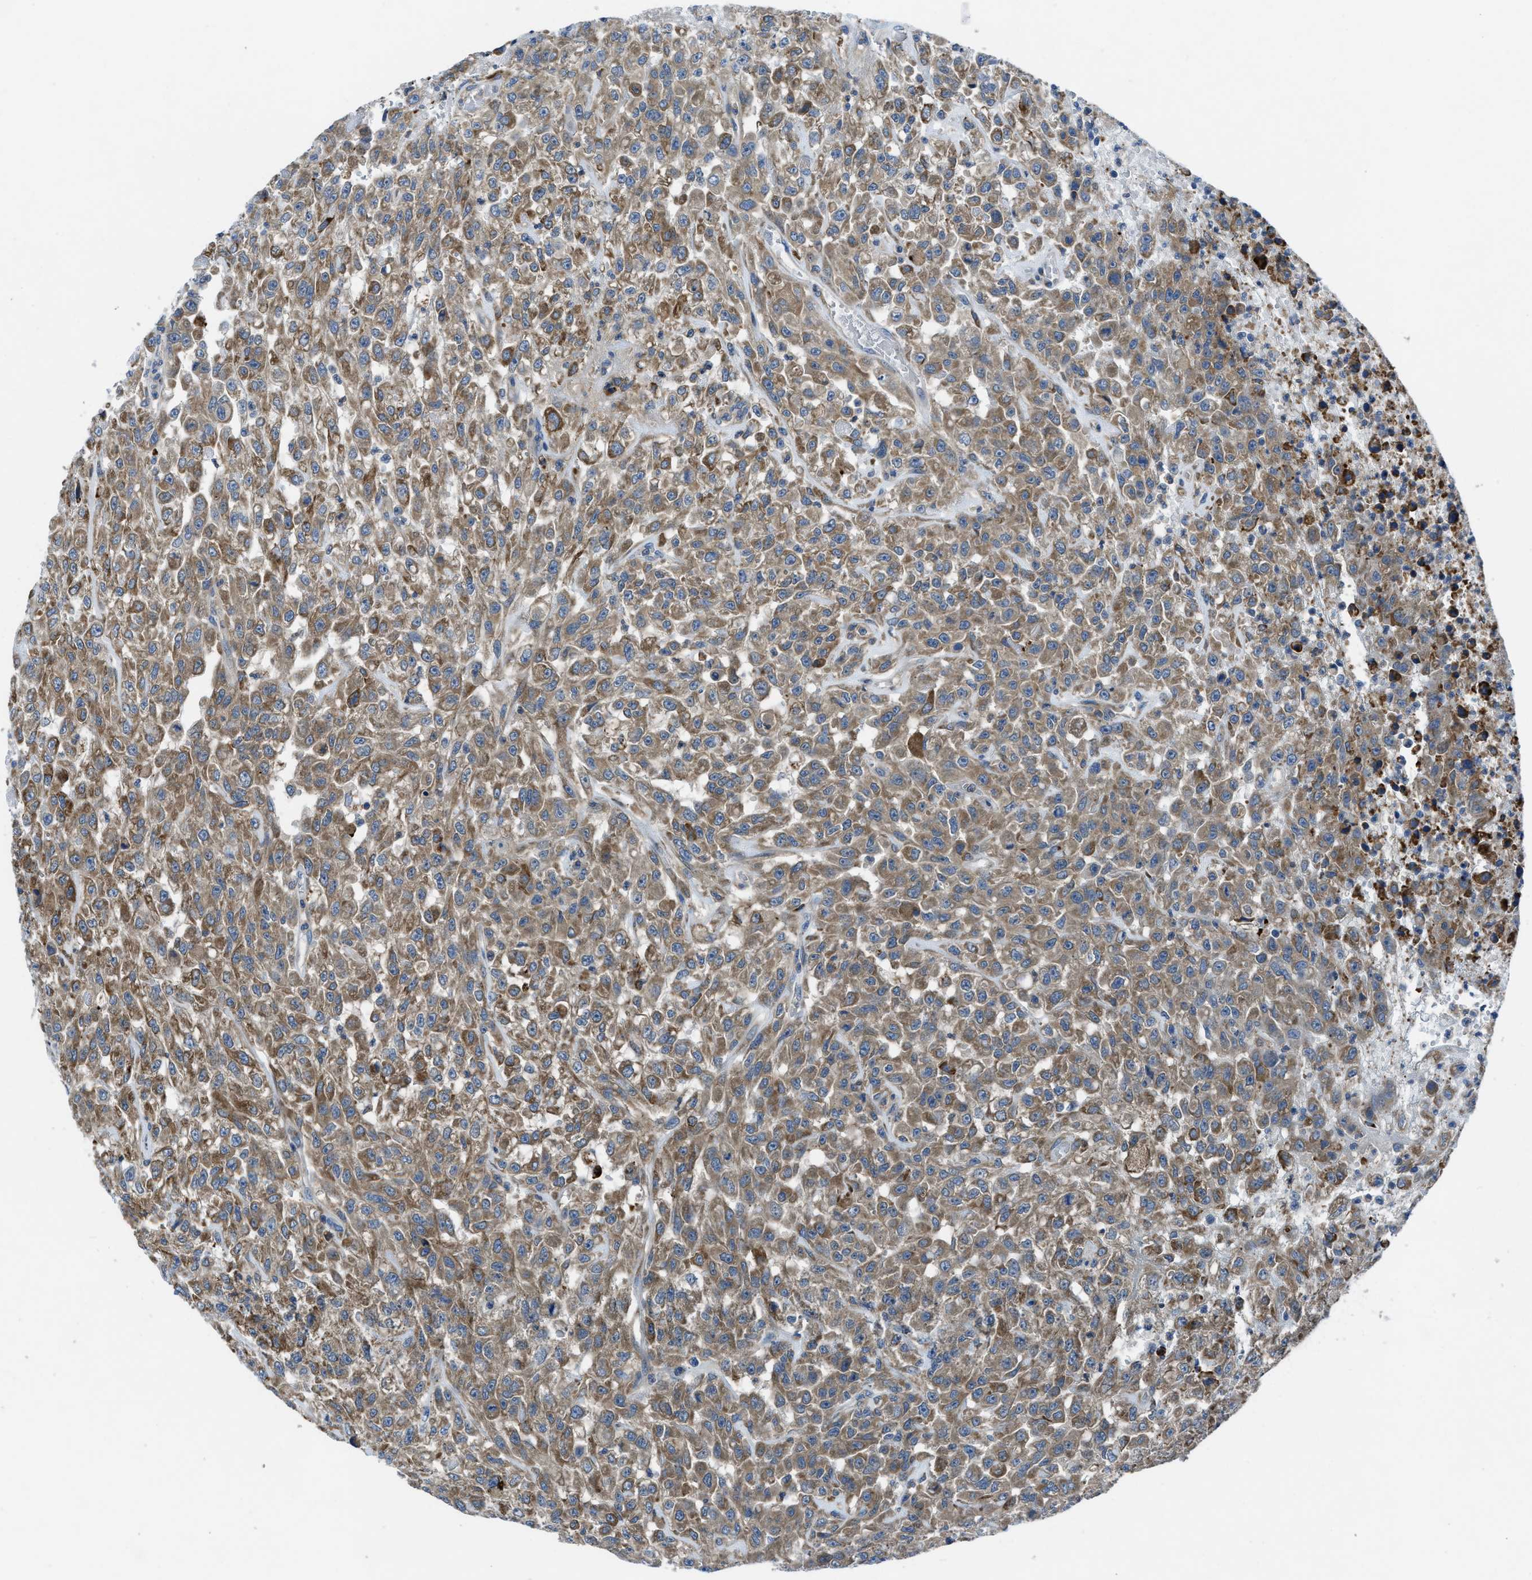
{"staining": {"intensity": "moderate", "quantity": ">75%", "location": "cytoplasmic/membranous"}, "tissue": "urothelial cancer", "cell_type": "Tumor cells", "image_type": "cancer", "snomed": [{"axis": "morphology", "description": "Urothelial carcinoma, High grade"}, {"axis": "topography", "description": "Urinary bladder"}], "caption": "A photomicrograph showing moderate cytoplasmic/membranous expression in approximately >75% of tumor cells in high-grade urothelial carcinoma, as visualized by brown immunohistochemical staining.", "gene": "MAP3K20", "patient": {"sex": "male", "age": 46}}